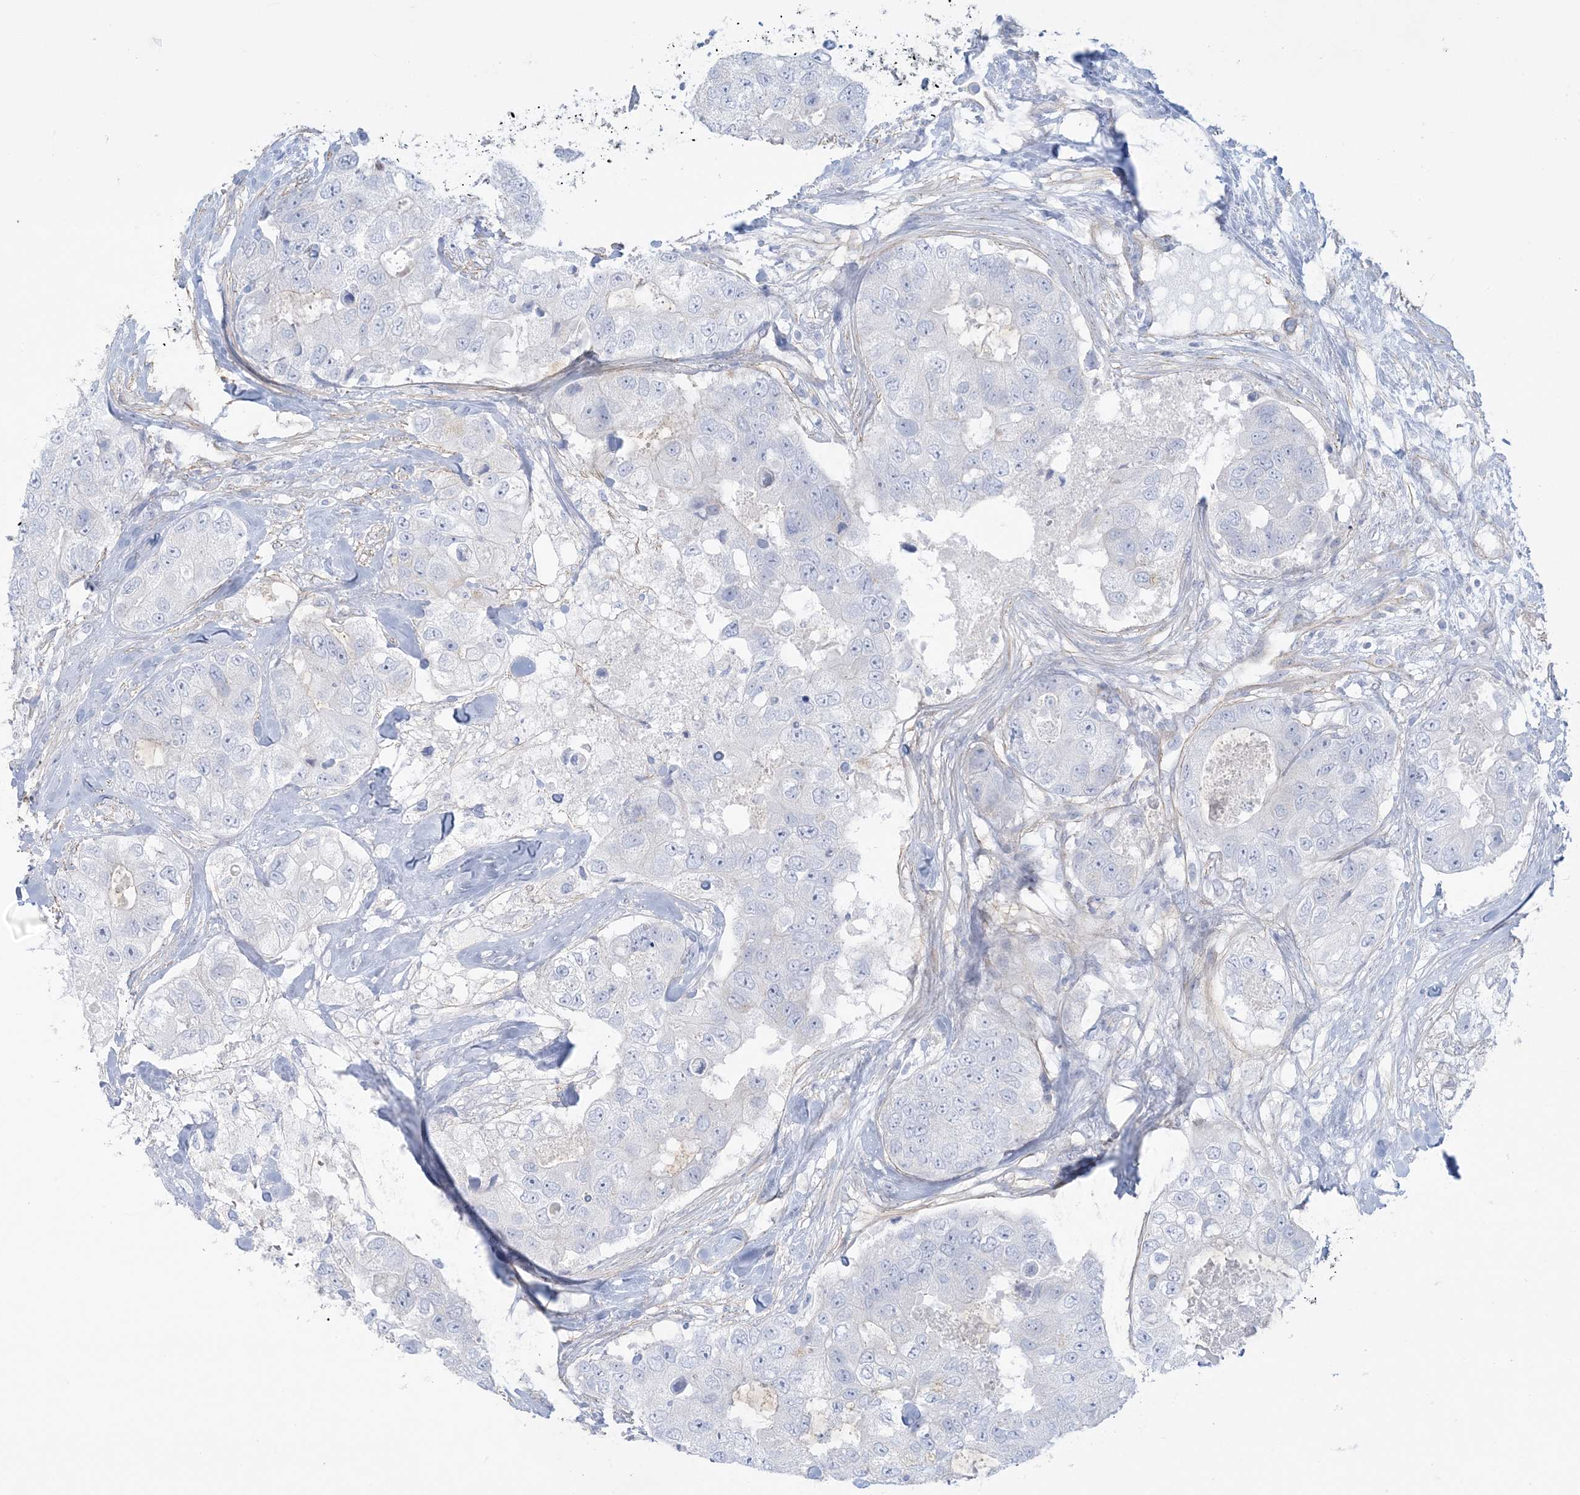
{"staining": {"intensity": "negative", "quantity": "none", "location": "none"}, "tissue": "breast cancer", "cell_type": "Tumor cells", "image_type": "cancer", "snomed": [{"axis": "morphology", "description": "Duct carcinoma"}, {"axis": "topography", "description": "Breast"}], "caption": "Breast intraductal carcinoma stained for a protein using immunohistochemistry shows no staining tumor cells.", "gene": "AGXT", "patient": {"sex": "female", "age": 62}}